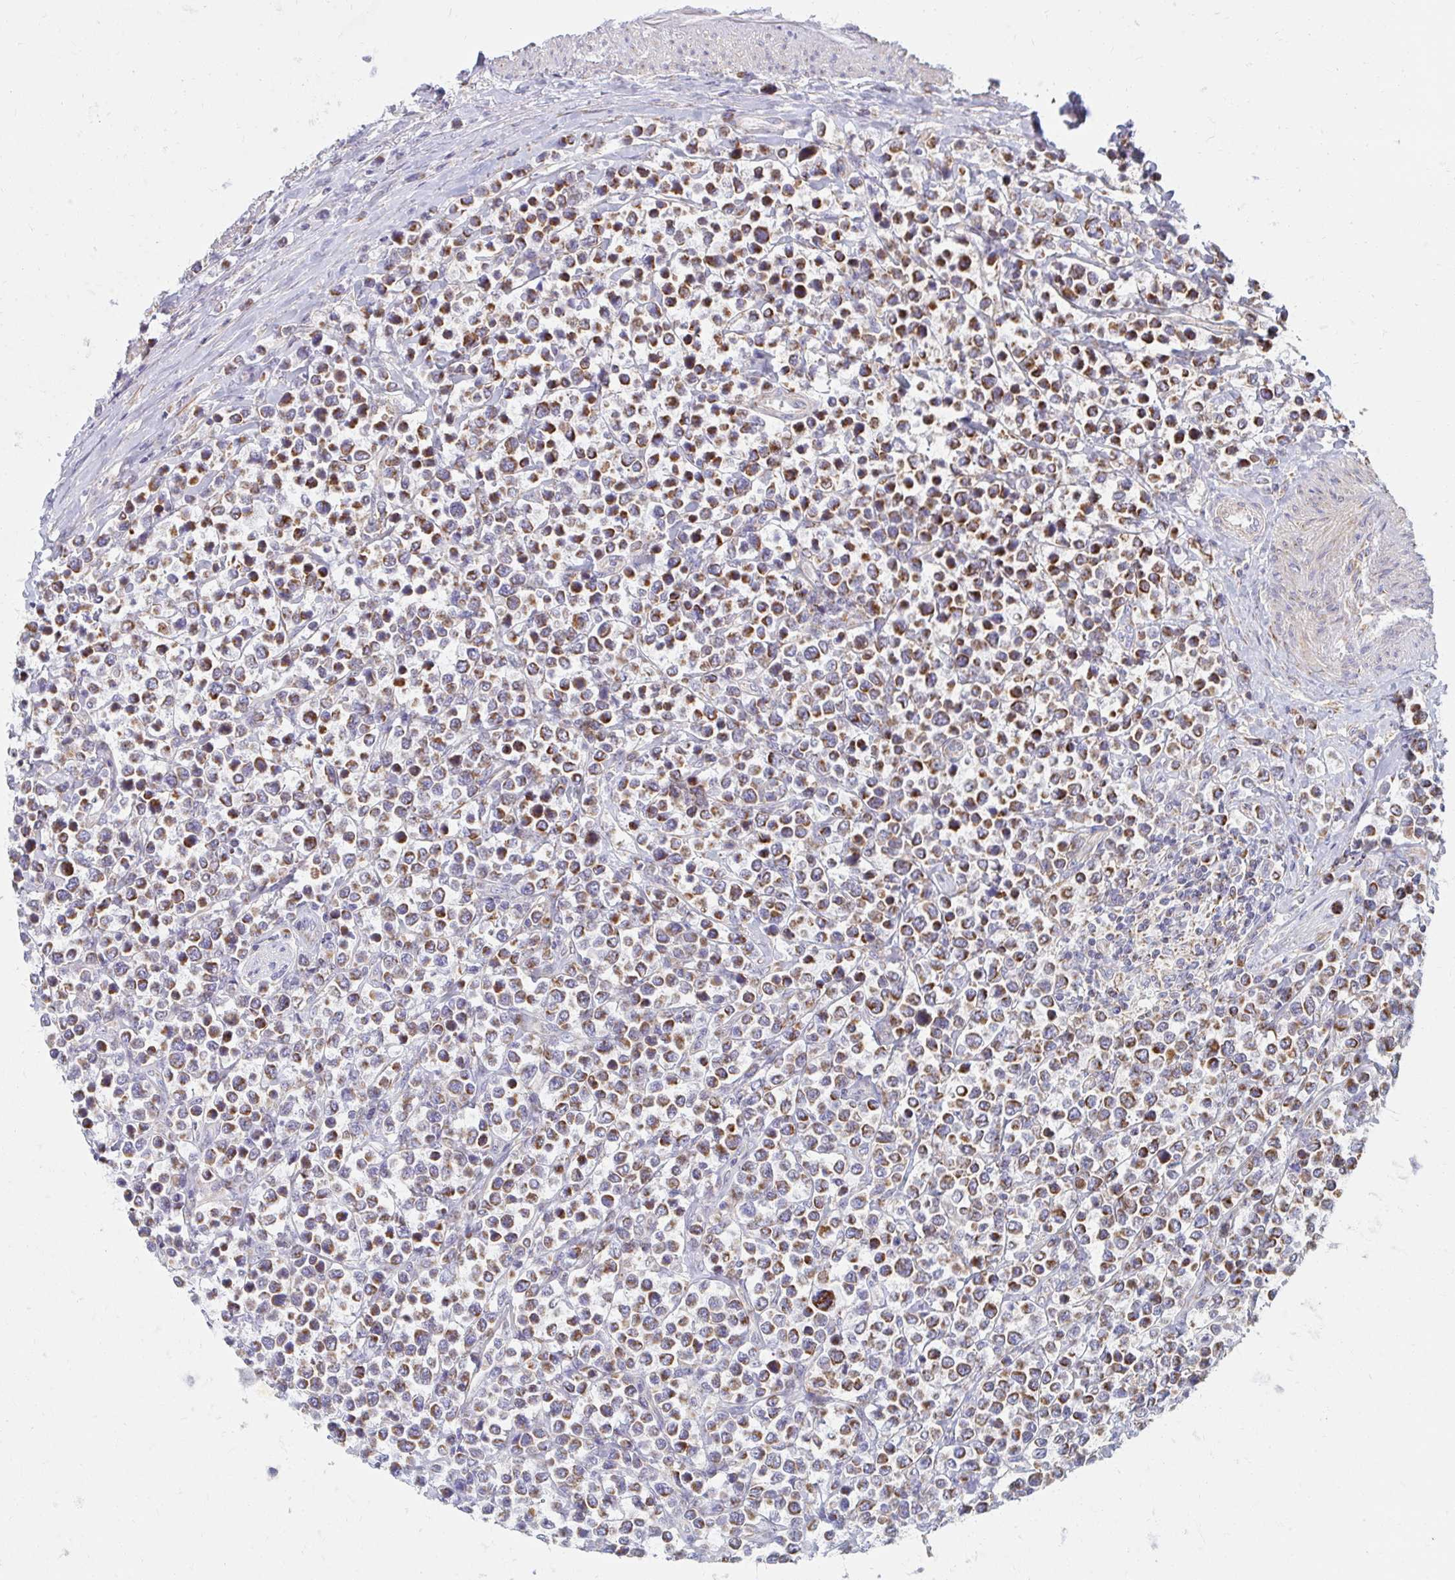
{"staining": {"intensity": "moderate", "quantity": ">75%", "location": "cytoplasmic/membranous"}, "tissue": "lymphoma", "cell_type": "Tumor cells", "image_type": "cancer", "snomed": [{"axis": "morphology", "description": "Malignant lymphoma, non-Hodgkin's type, High grade"}, {"axis": "topography", "description": "Soft tissue"}], "caption": "Moderate cytoplasmic/membranous protein expression is identified in approximately >75% of tumor cells in malignant lymphoma, non-Hodgkin's type (high-grade).", "gene": "MAVS", "patient": {"sex": "female", "age": 56}}